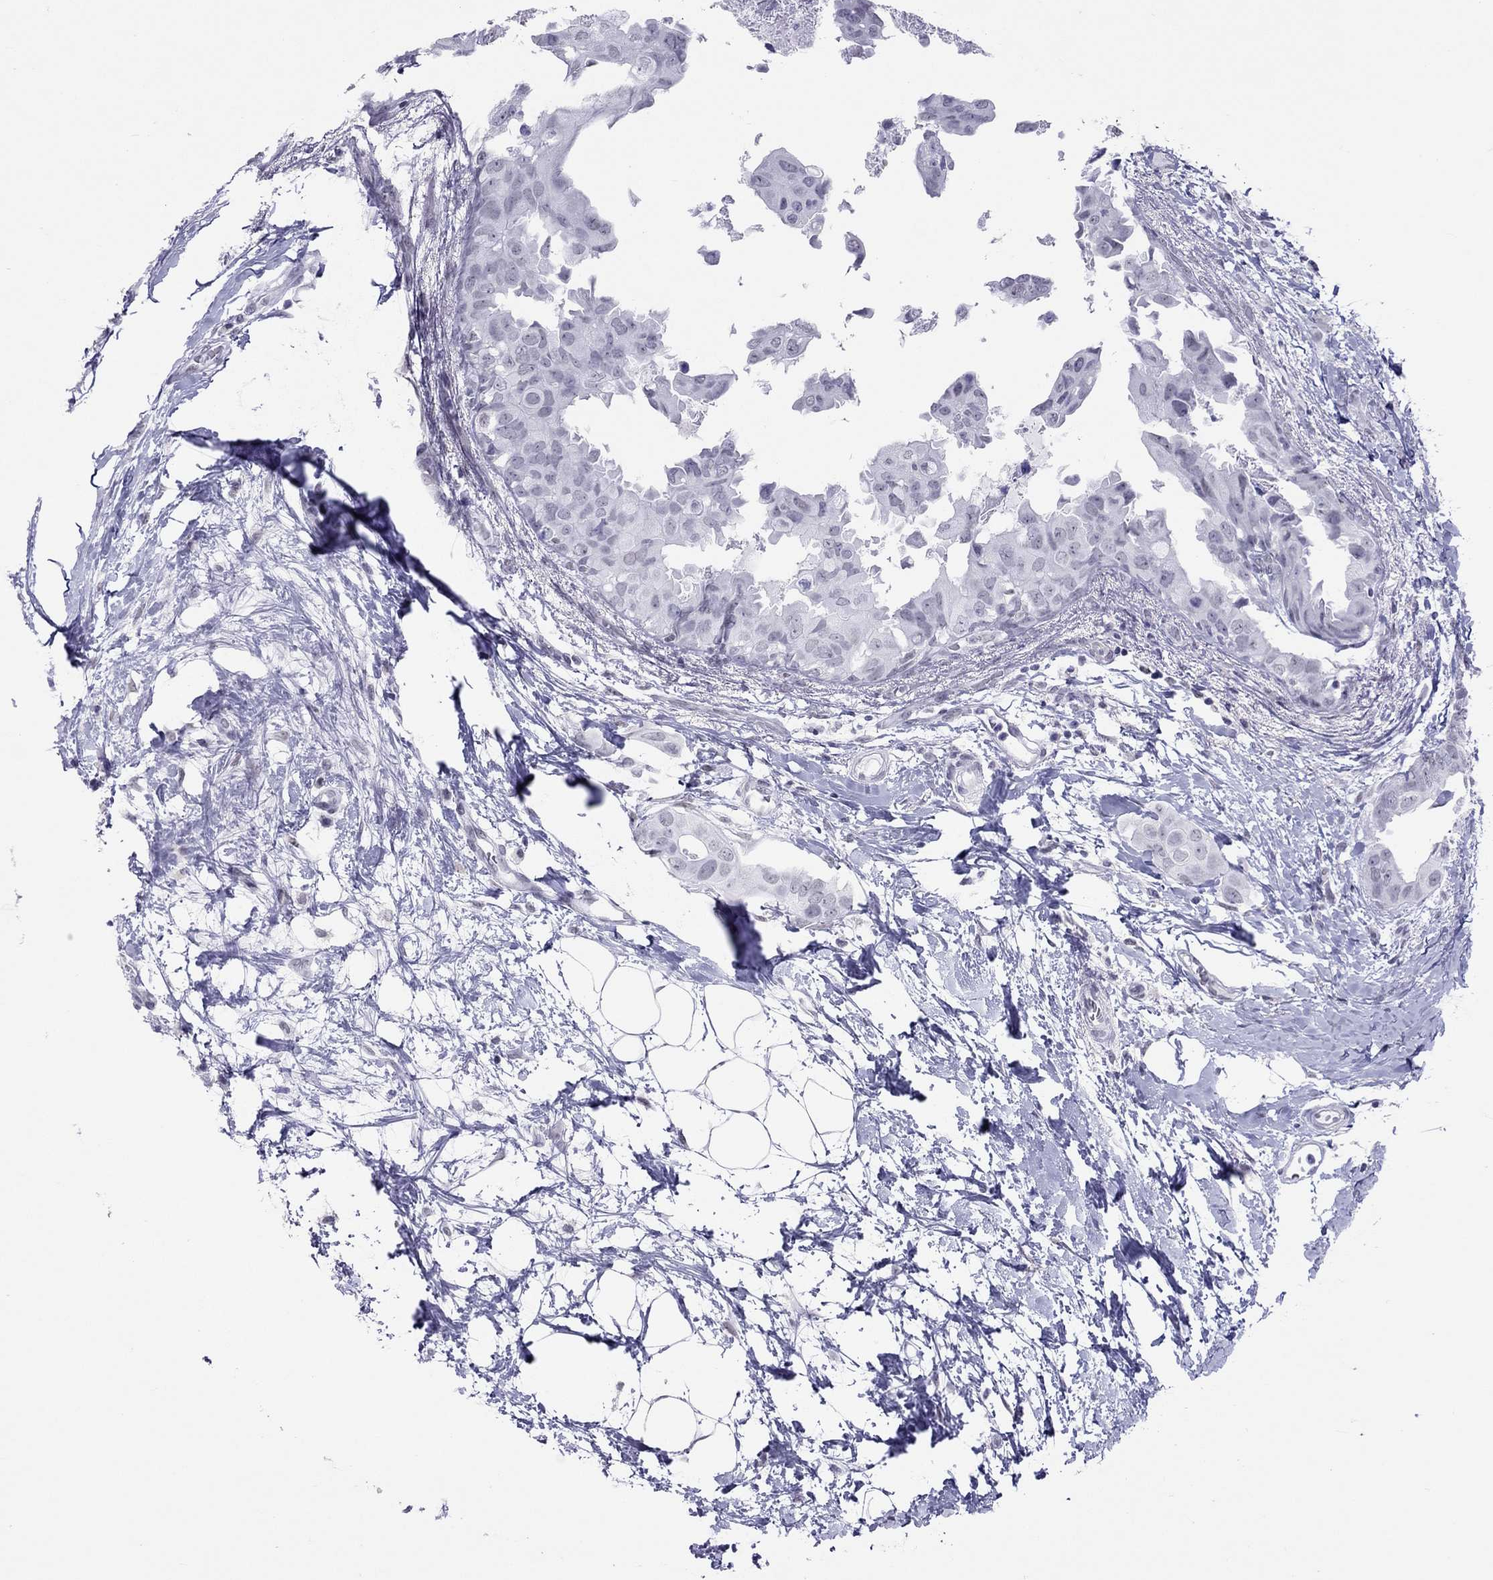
{"staining": {"intensity": "negative", "quantity": "none", "location": "none"}, "tissue": "breast cancer", "cell_type": "Tumor cells", "image_type": "cancer", "snomed": [{"axis": "morphology", "description": "Normal tissue, NOS"}, {"axis": "morphology", "description": "Duct carcinoma"}, {"axis": "topography", "description": "Breast"}], "caption": "IHC micrograph of neoplastic tissue: breast cancer stained with DAB (3,3'-diaminobenzidine) exhibits no significant protein expression in tumor cells. (DAB immunohistochemistry with hematoxylin counter stain).", "gene": "JHY", "patient": {"sex": "female", "age": 40}}